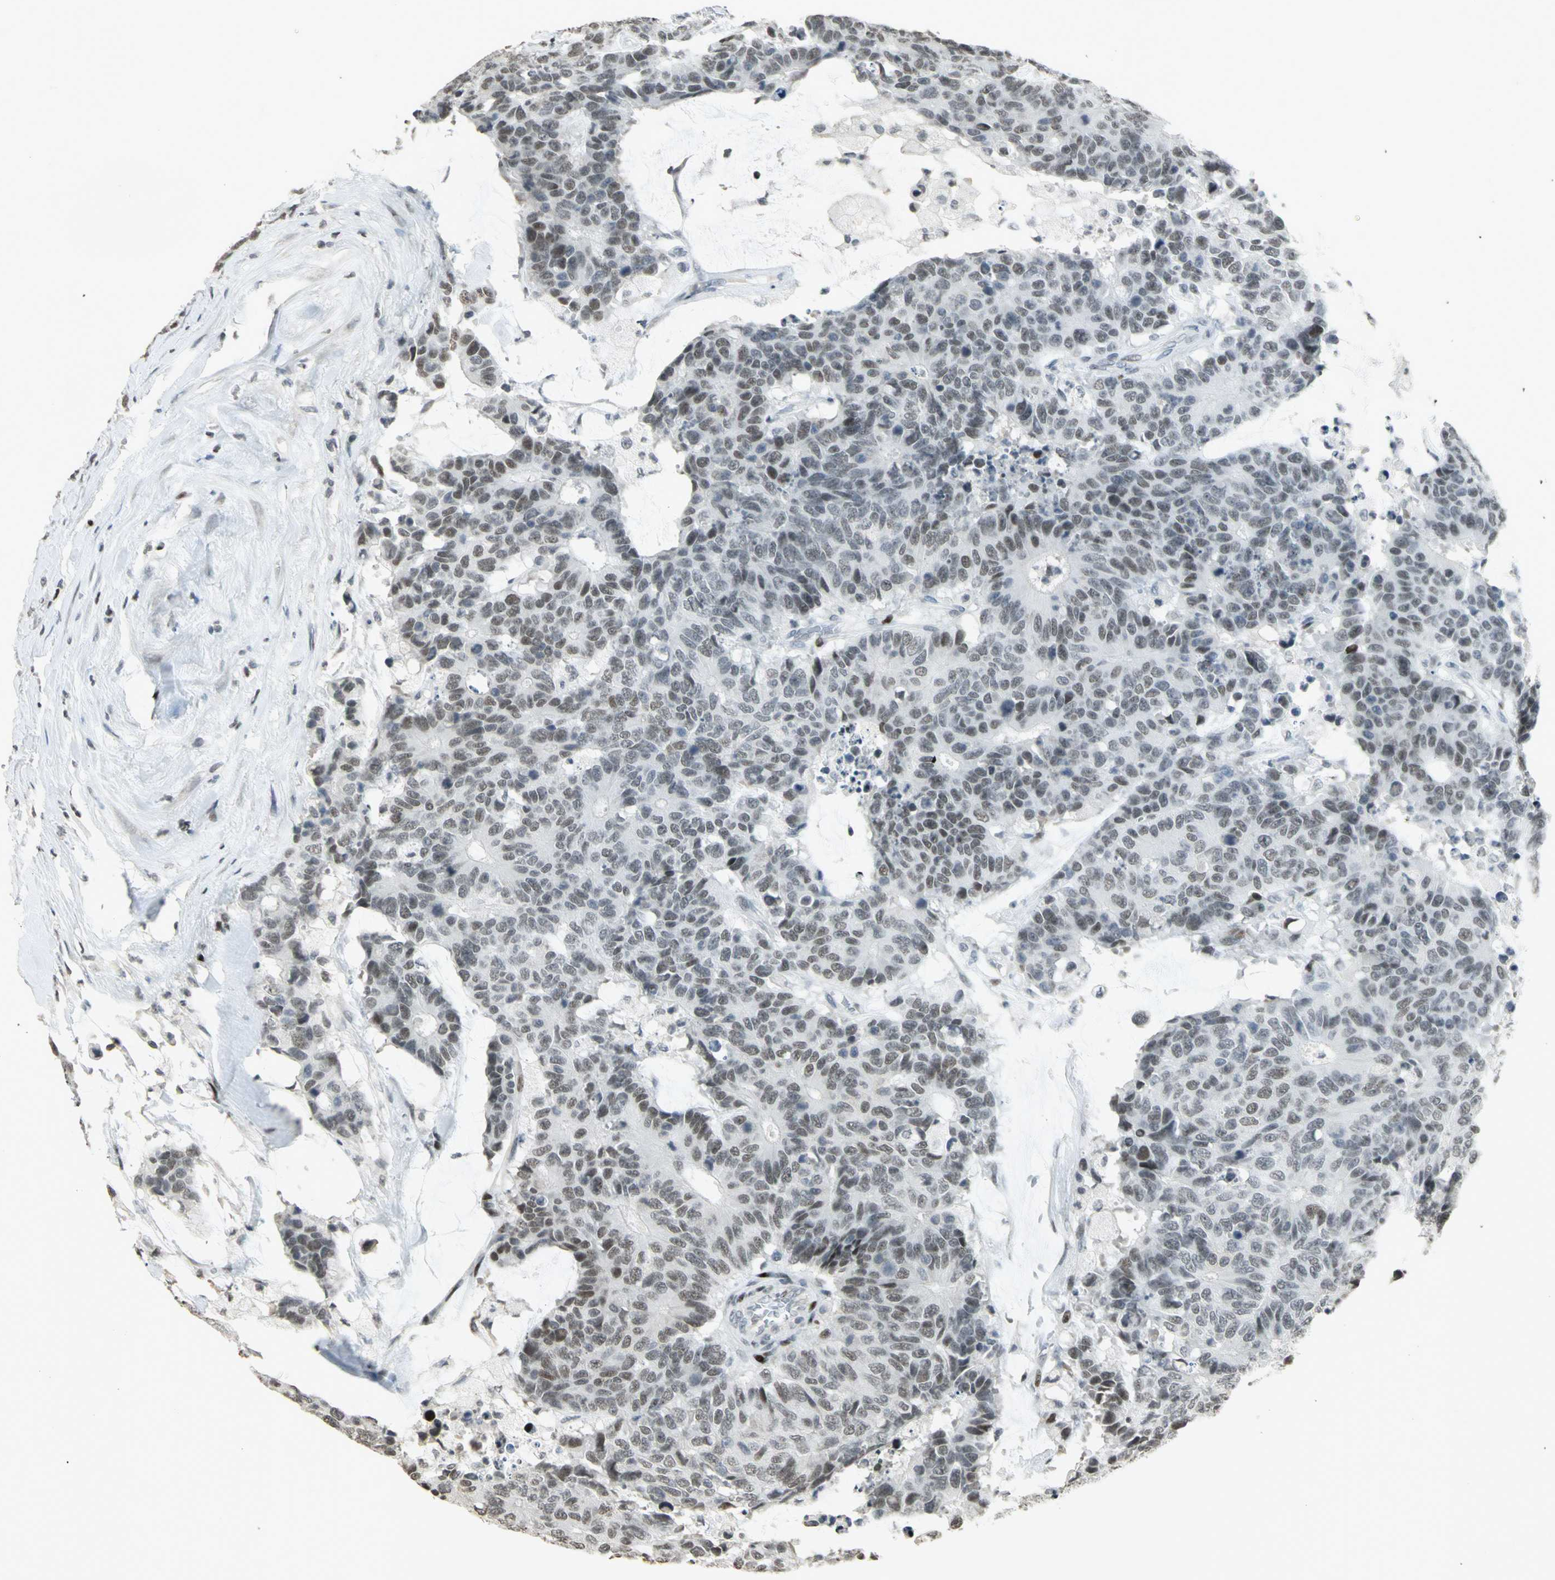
{"staining": {"intensity": "moderate", "quantity": "25%-75%", "location": "nuclear"}, "tissue": "colorectal cancer", "cell_type": "Tumor cells", "image_type": "cancer", "snomed": [{"axis": "morphology", "description": "Adenocarcinoma, NOS"}, {"axis": "topography", "description": "Colon"}], "caption": "Immunohistochemistry (DAB (3,3'-diaminobenzidine)) staining of human colorectal cancer demonstrates moderate nuclear protein expression in approximately 25%-75% of tumor cells. The staining is performed using DAB brown chromogen to label protein expression. The nuclei are counter-stained blue using hematoxylin.", "gene": "KDM1A", "patient": {"sex": "female", "age": 86}}